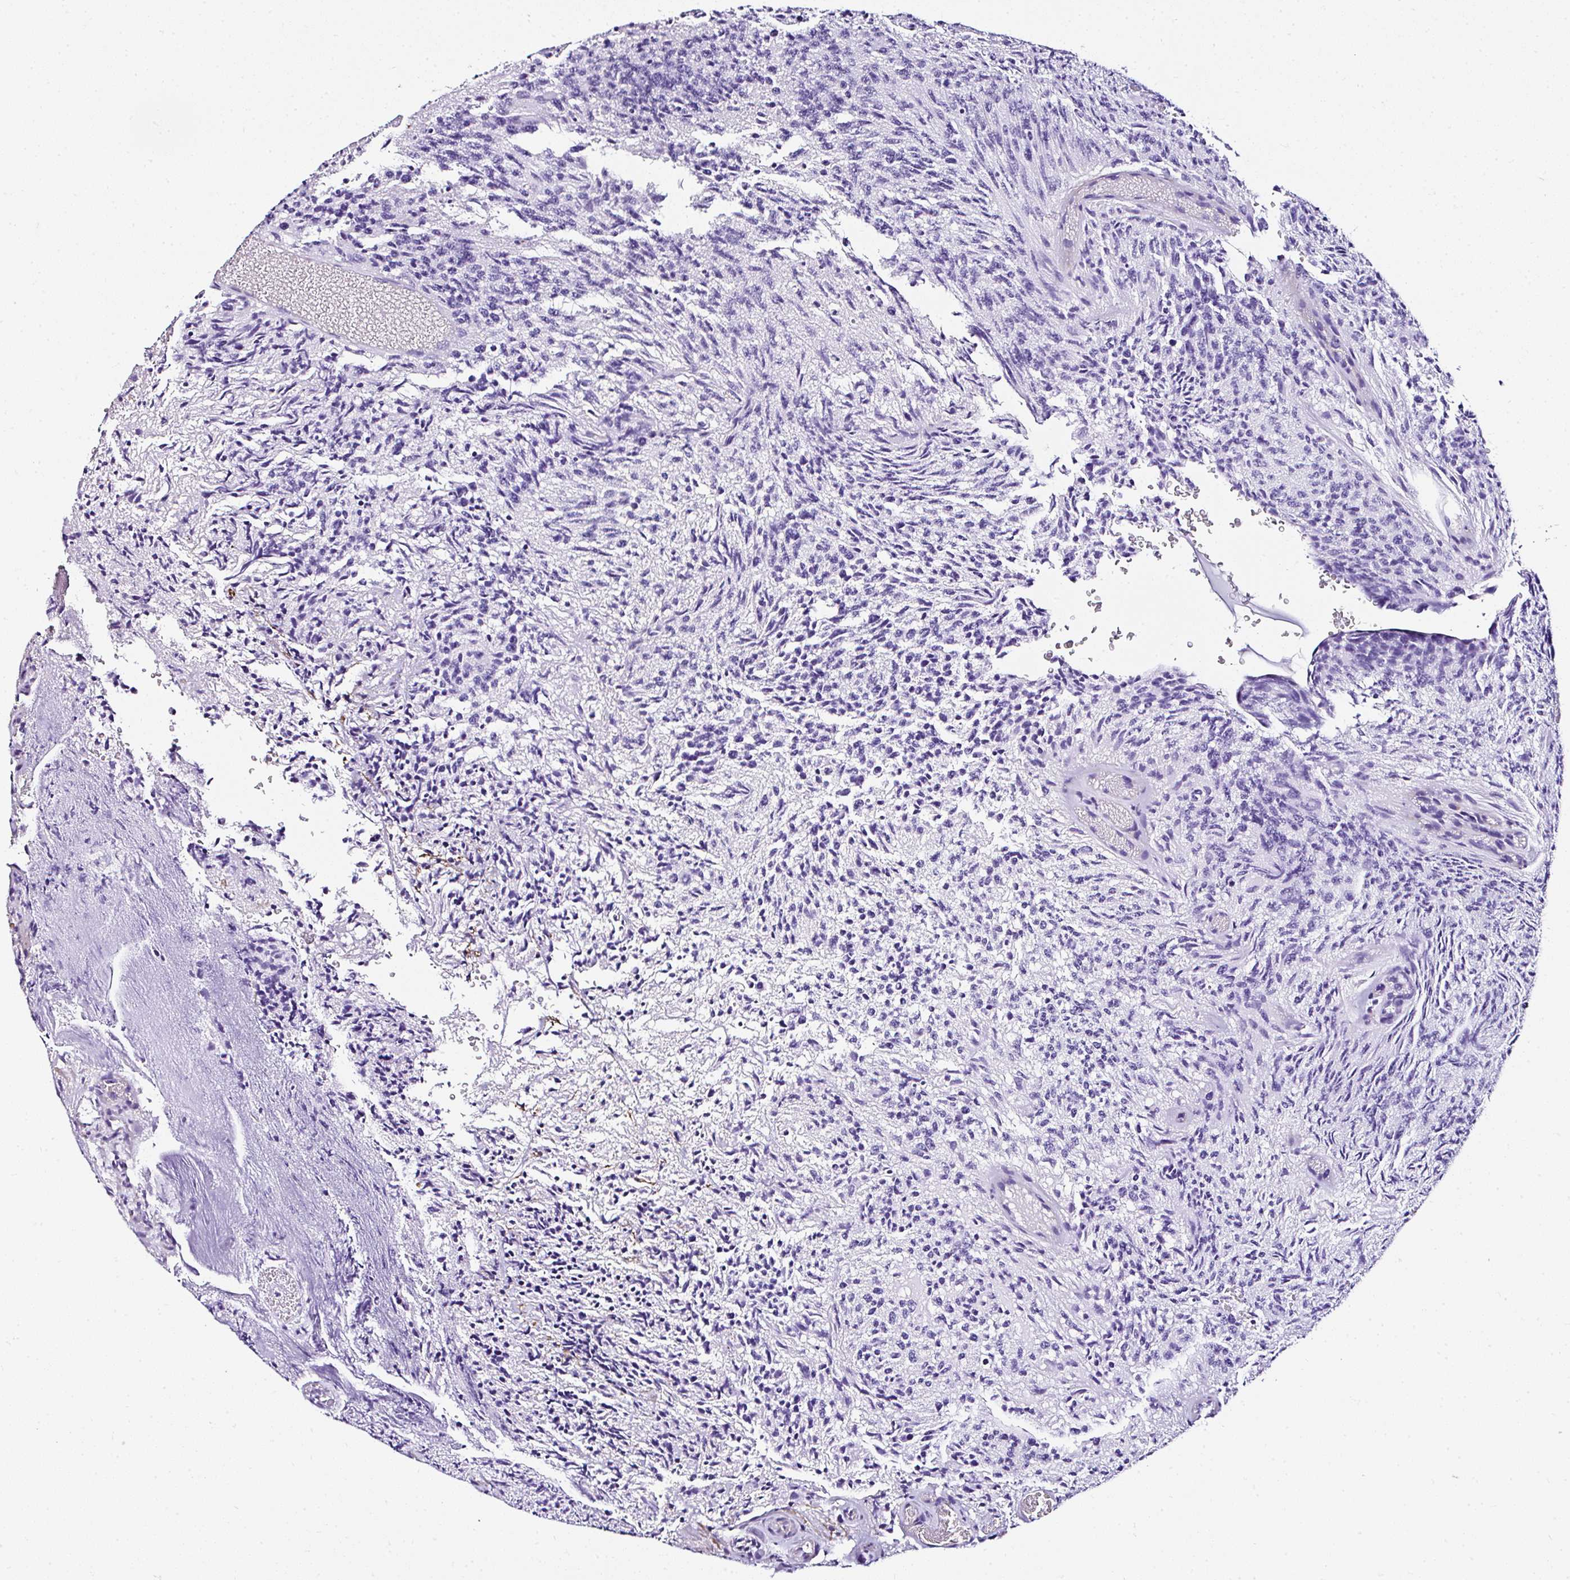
{"staining": {"intensity": "negative", "quantity": "none", "location": "none"}, "tissue": "glioma", "cell_type": "Tumor cells", "image_type": "cancer", "snomed": [{"axis": "morphology", "description": "Glioma, malignant, High grade"}, {"axis": "topography", "description": "Brain"}], "caption": "Micrograph shows no significant protein positivity in tumor cells of malignant high-grade glioma.", "gene": "DEPDC5", "patient": {"sex": "male", "age": 36}}